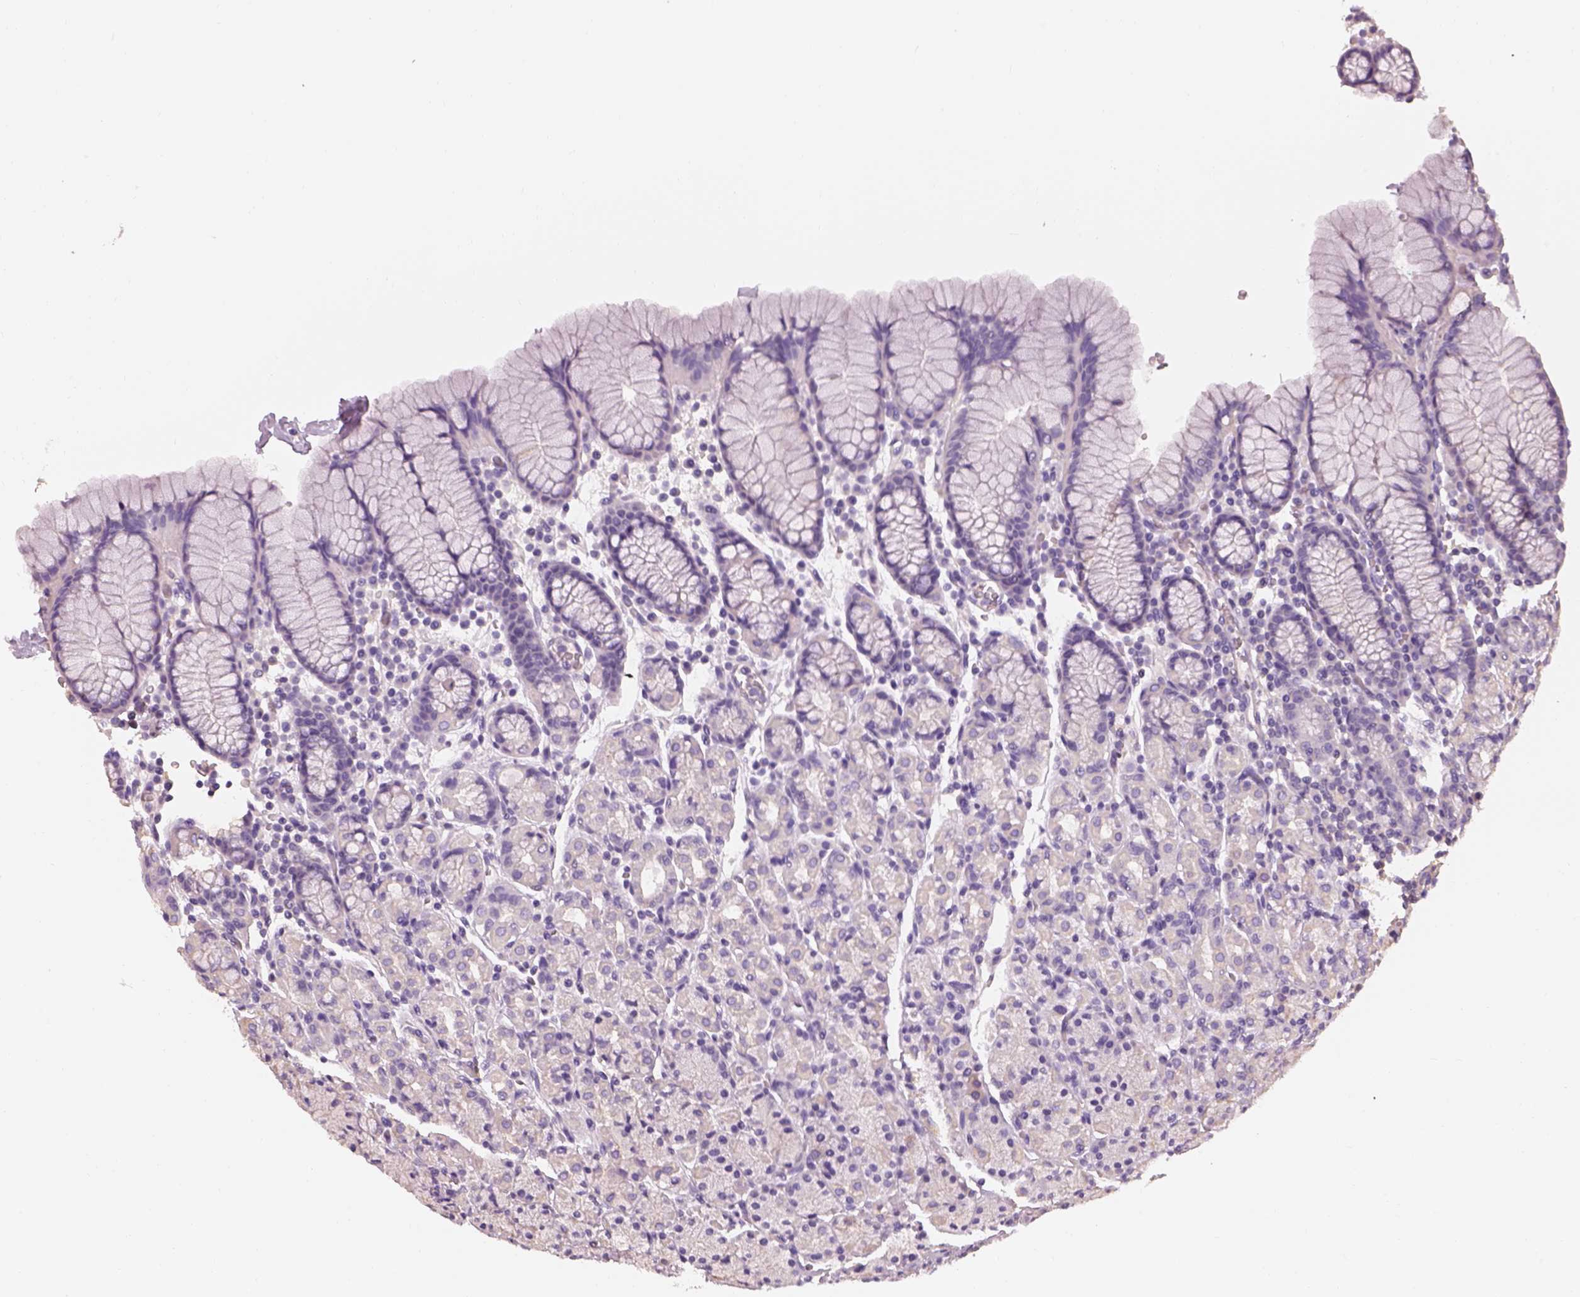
{"staining": {"intensity": "negative", "quantity": "none", "location": "none"}, "tissue": "stomach", "cell_type": "Glandular cells", "image_type": "normal", "snomed": [{"axis": "morphology", "description": "Normal tissue, NOS"}, {"axis": "topography", "description": "Stomach, upper"}, {"axis": "topography", "description": "Stomach"}], "caption": "The immunohistochemistry photomicrograph has no significant positivity in glandular cells of stomach.", "gene": "OTUD6A", "patient": {"sex": "male", "age": 62}}